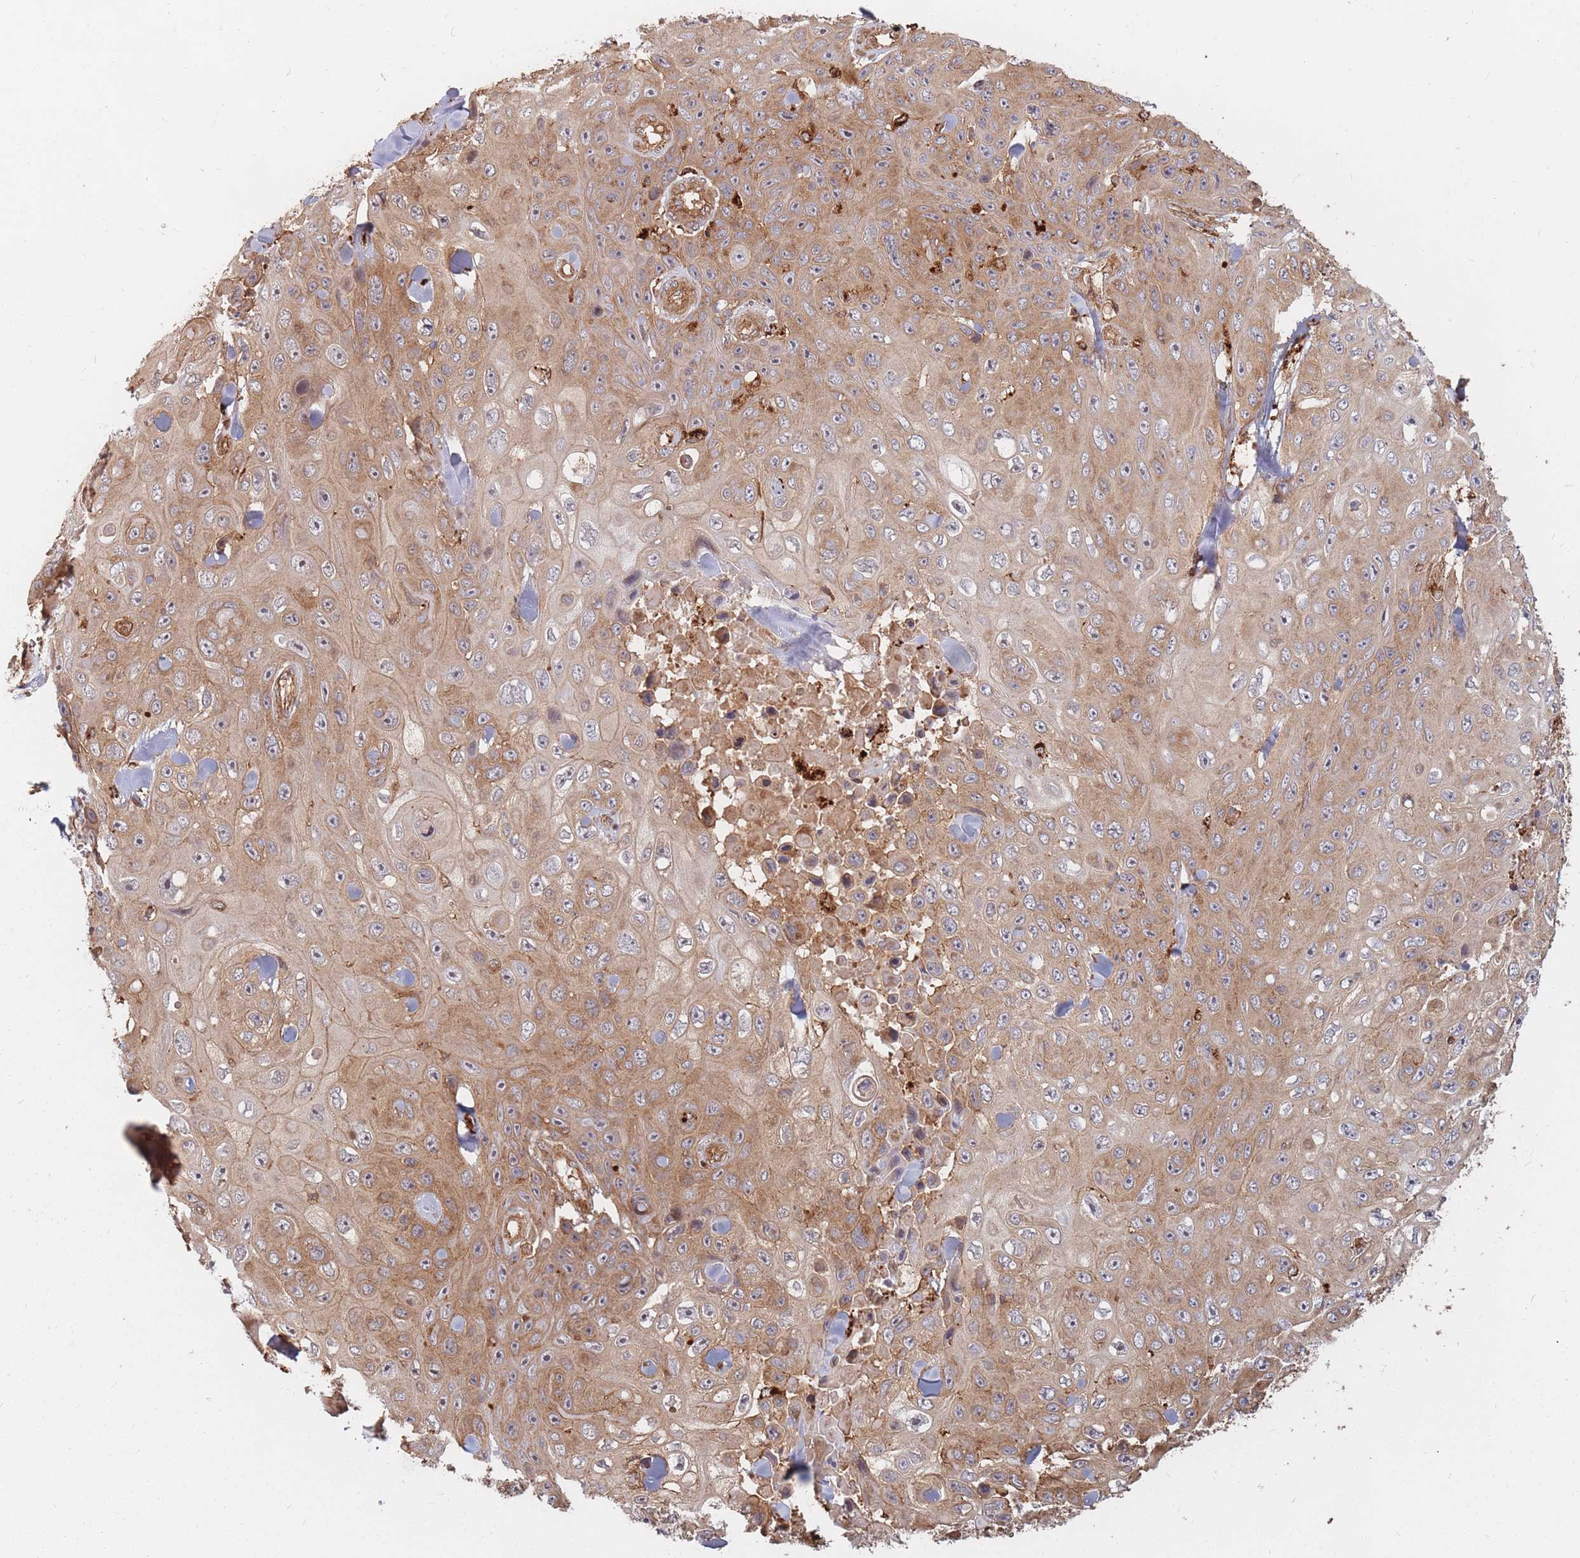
{"staining": {"intensity": "moderate", "quantity": ">75%", "location": "cytoplasmic/membranous"}, "tissue": "skin cancer", "cell_type": "Tumor cells", "image_type": "cancer", "snomed": [{"axis": "morphology", "description": "Squamous cell carcinoma, NOS"}, {"axis": "topography", "description": "Skin"}], "caption": "A histopathology image of human squamous cell carcinoma (skin) stained for a protein demonstrates moderate cytoplasmic/membranous brown staining in tumor cells.", "gene": "RASSF2", "patient": {"sex": "male", "age": 82}}